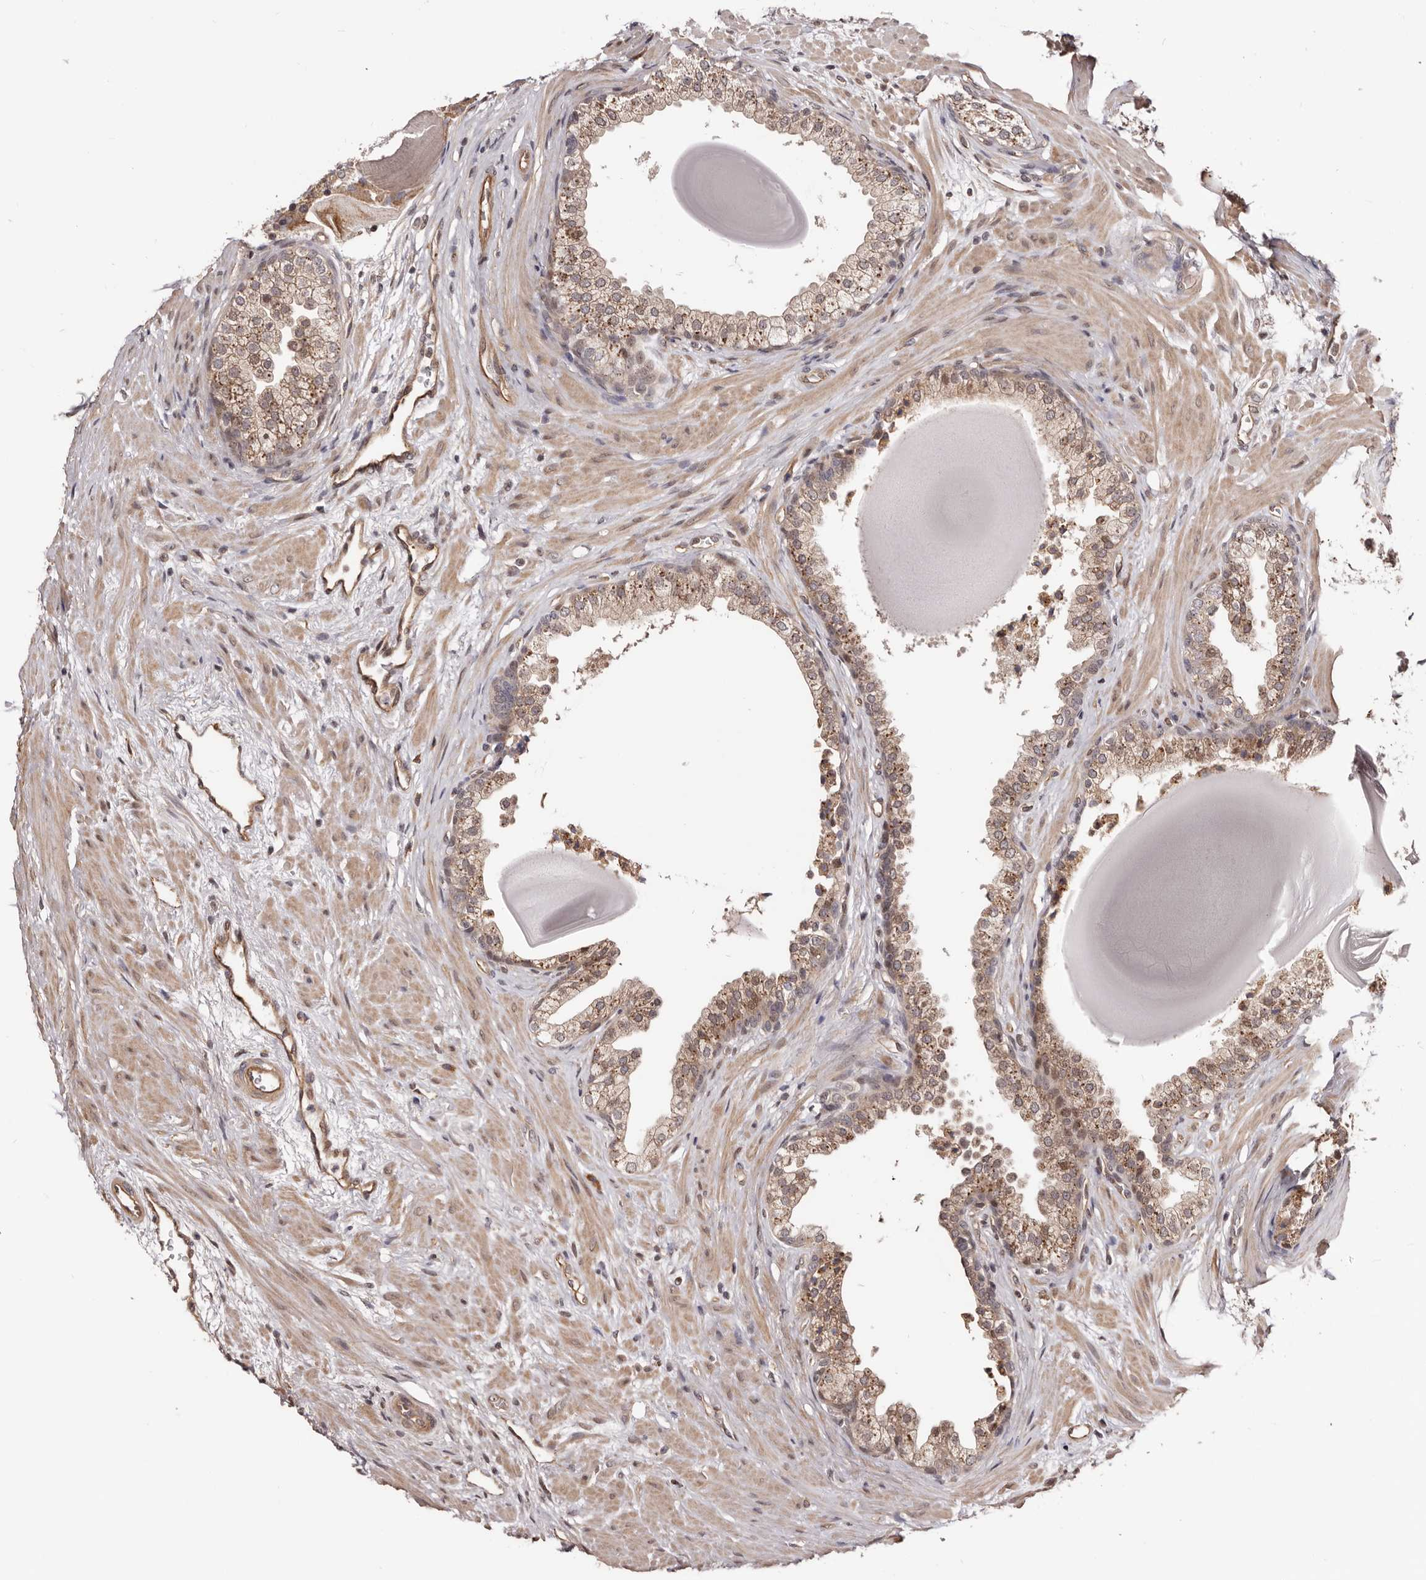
{"staining": {"intensity": "moderate", "quantity": "25%-75%", "location": "cytoplasmic/membranous,nuclear"}, "tissue": "prostate", "cell_type": "Glandular cells", "image_type": "normal", "snomed": [{"axis": "morphology", "description": "Normal tissue, NOS"}, {"axis": "topography", "description": "Prostate"}], "caption": "This is a photomicrograph of immunohistochemistry staining of benign prostate, which shows moderate expression in the cytoplasmic/membranous,nuclear of glandular cells.", "gene": "NOL12", "patient": {"sex": "male", "age": 48}}